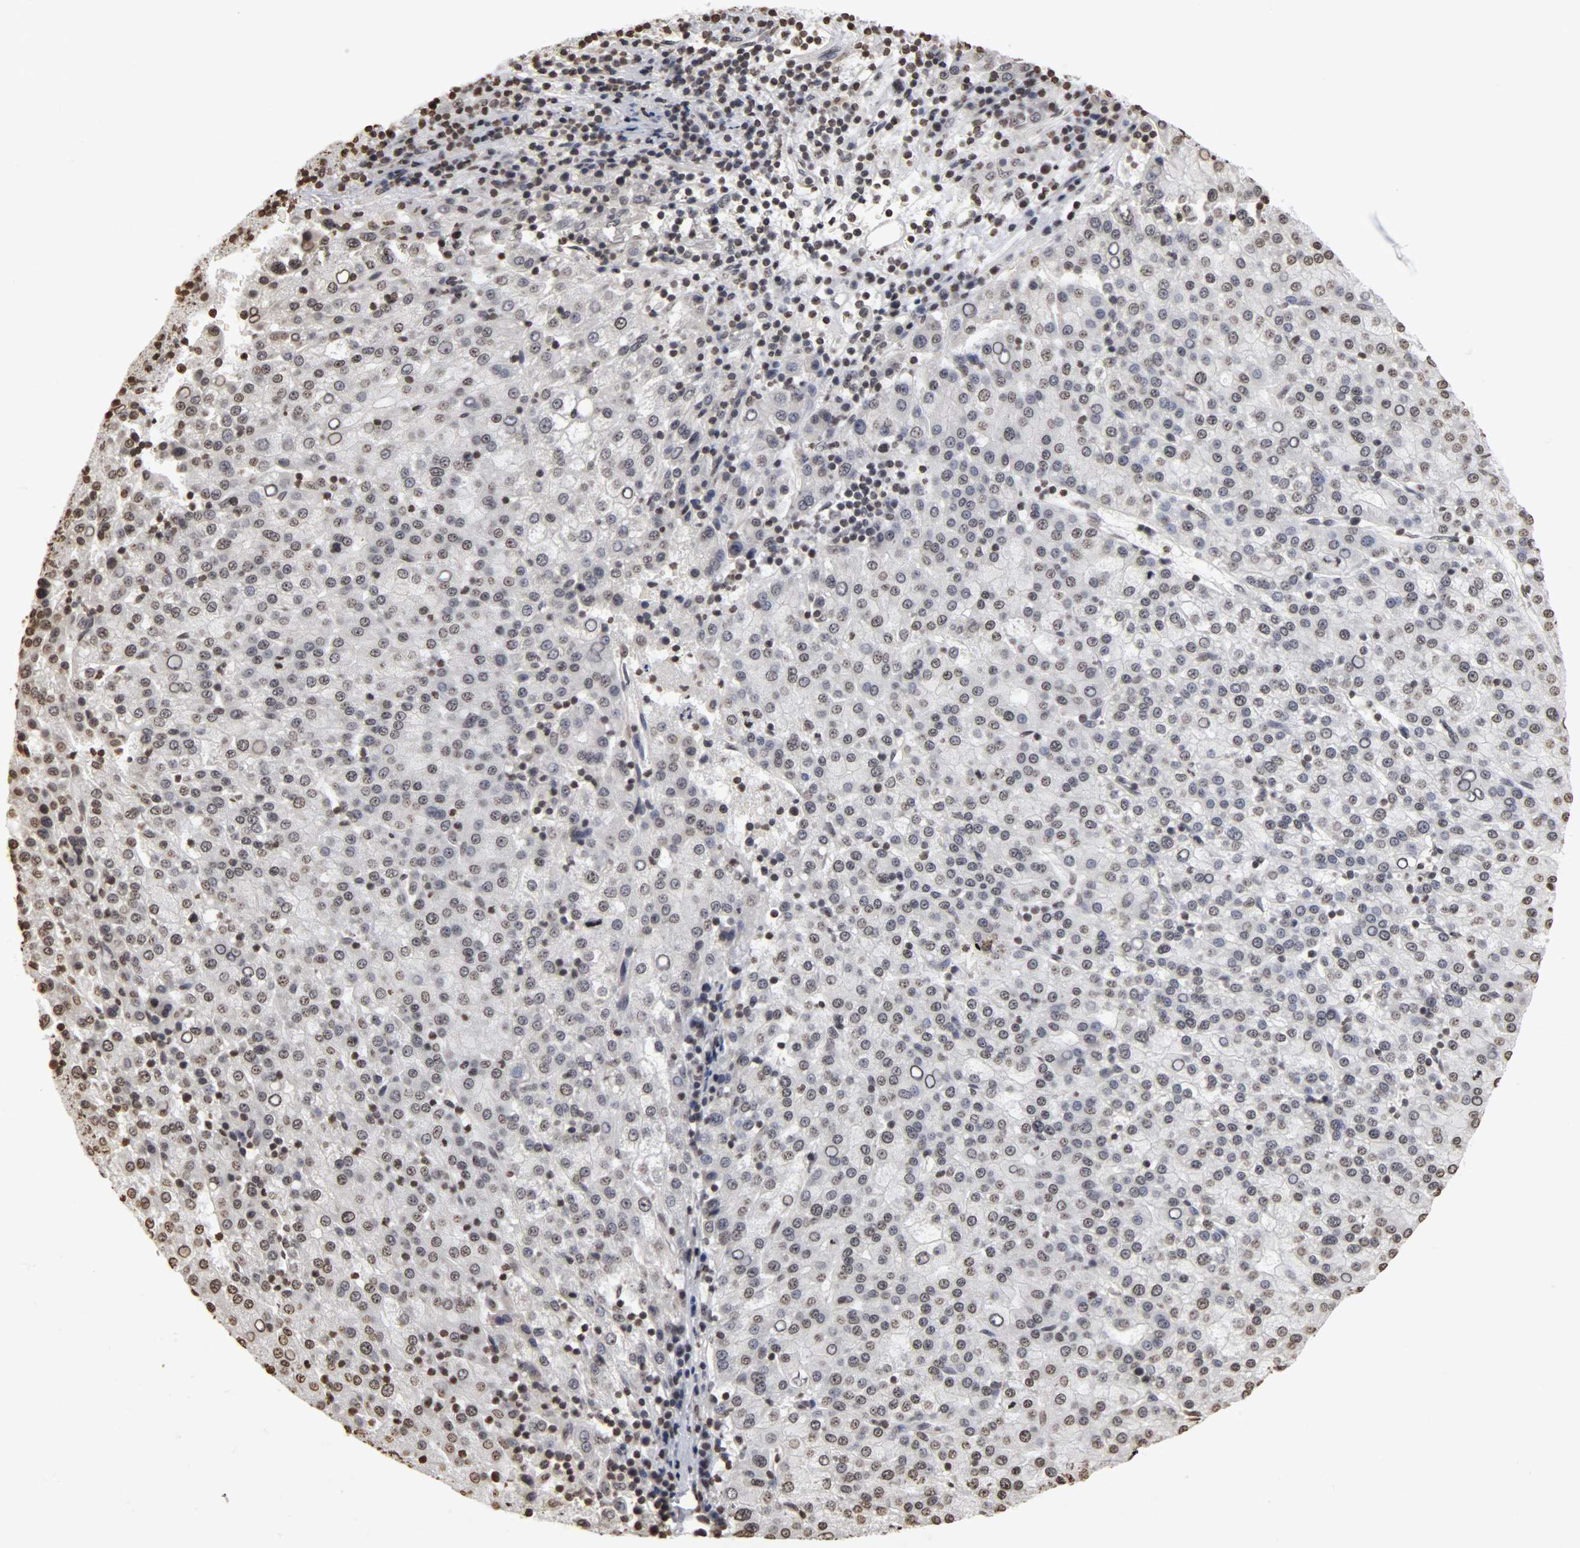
{"staining": {"intensity": "weak", "quantity": "<25%", "location": "nuclear"}, "tissue": "liver cancer", "cell_type": "Tumor cells", "image_type": "cancer", "snomed": [{"axis": "morphology", "description": "Carcinoma, Hepatocellular, NOS"}, {"axis": "topography", "description": "Liver"}], "caption": "High magnification brightfield microscopy of hepatocellular carcinoma (liver) stained with DAB (3,3'-diaminobenzidine) (brown) and counterstained with hematoxylin (blue): tumor cells show no significant staining.", "gene": "ERCC2", "patient": {"sex": "female", "age": 58}}